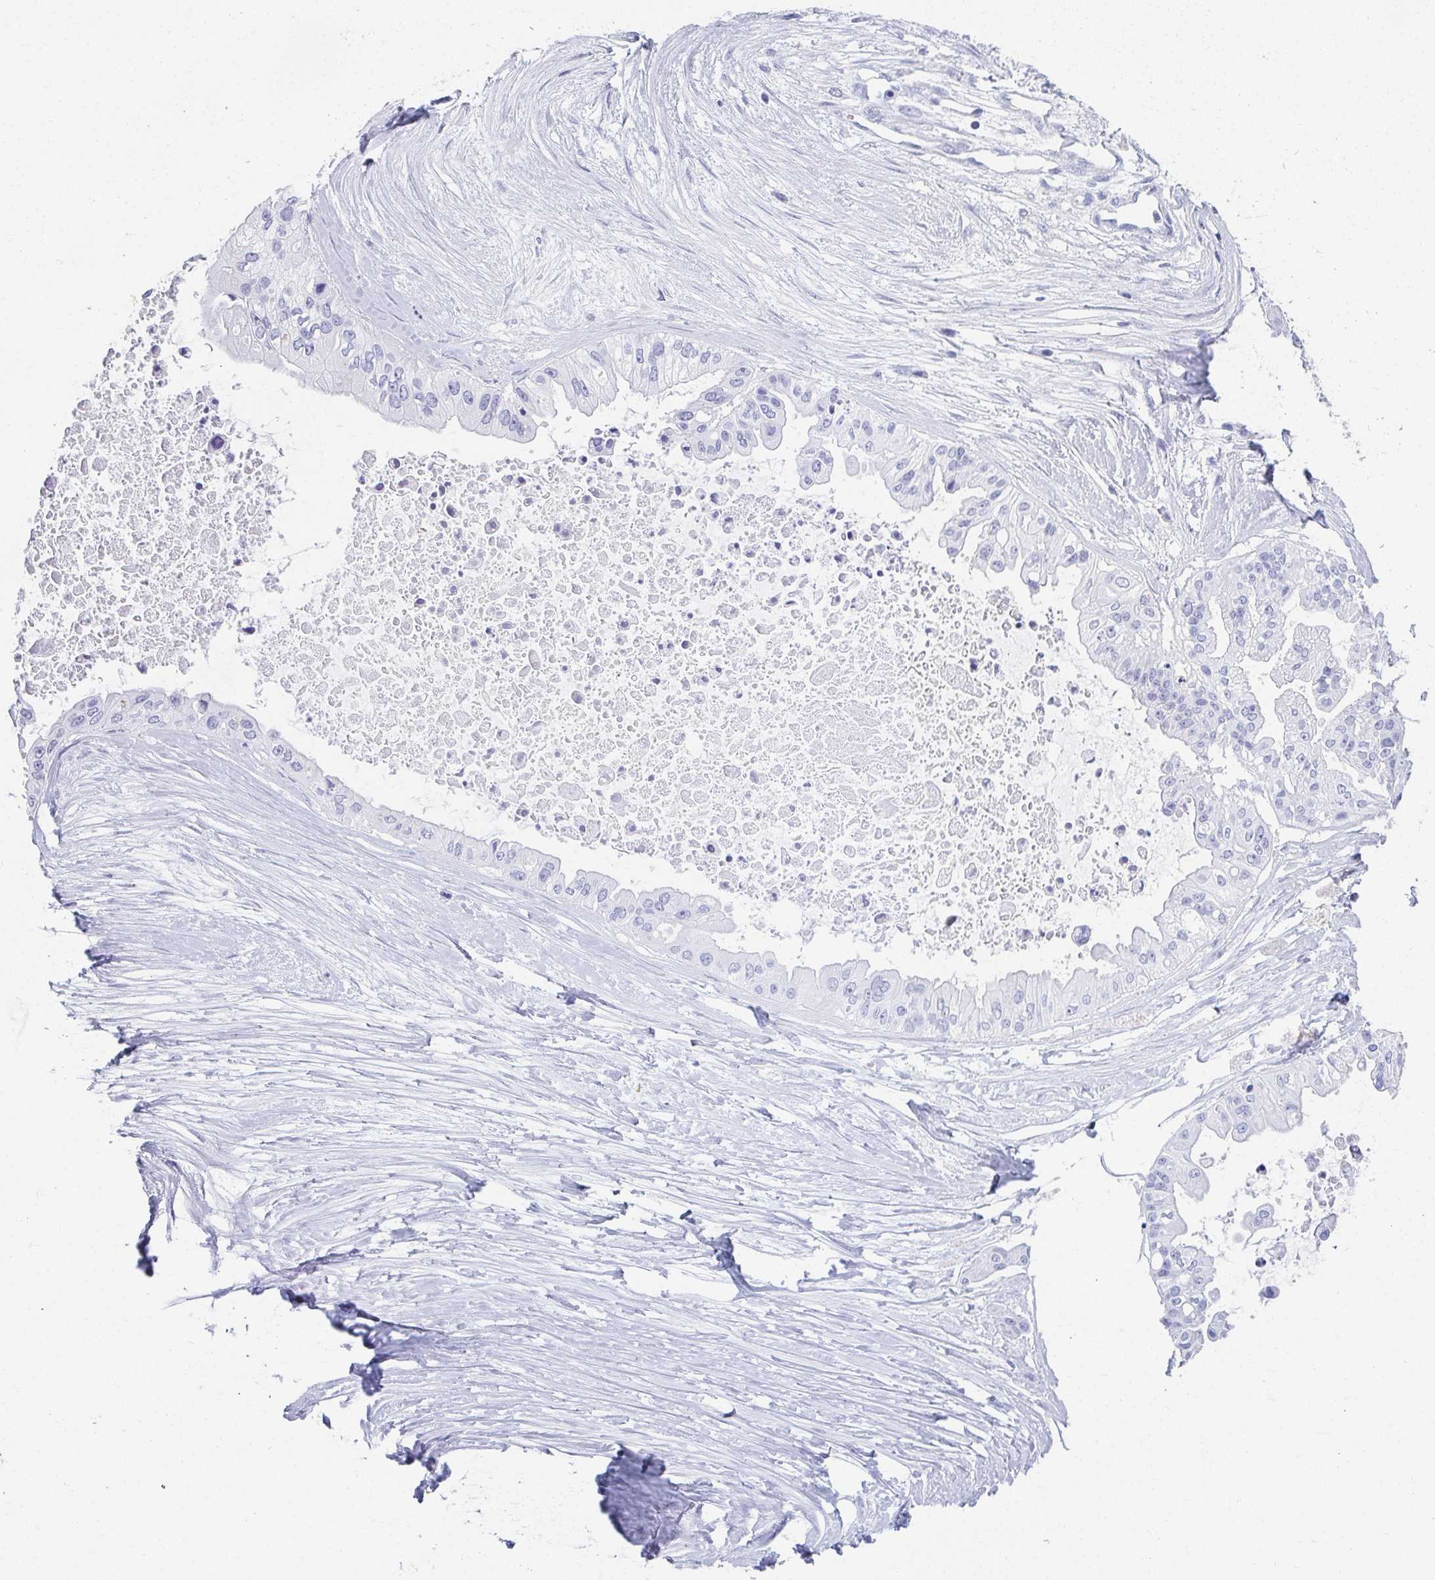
{"staining": {"intensity": "negative", "quantity": "none", "location": "none"}, "tissue": "ovarian cancer", "cell_type": "Tumor cells", "image_type": "cancer", "snomed": [{"axis": "morphology", "description": "Cystadenocarcinoma, serous, NOS"}, {"axis": "topography", "description": "Ovary"}], "caption": "The immunohistochemistry (IHC) photomicrograph has no significant positivity in tumor cells of ovarian cancer tissue.", "gene": "GHRL", "patient": {"sex": "female", "age": 56}}